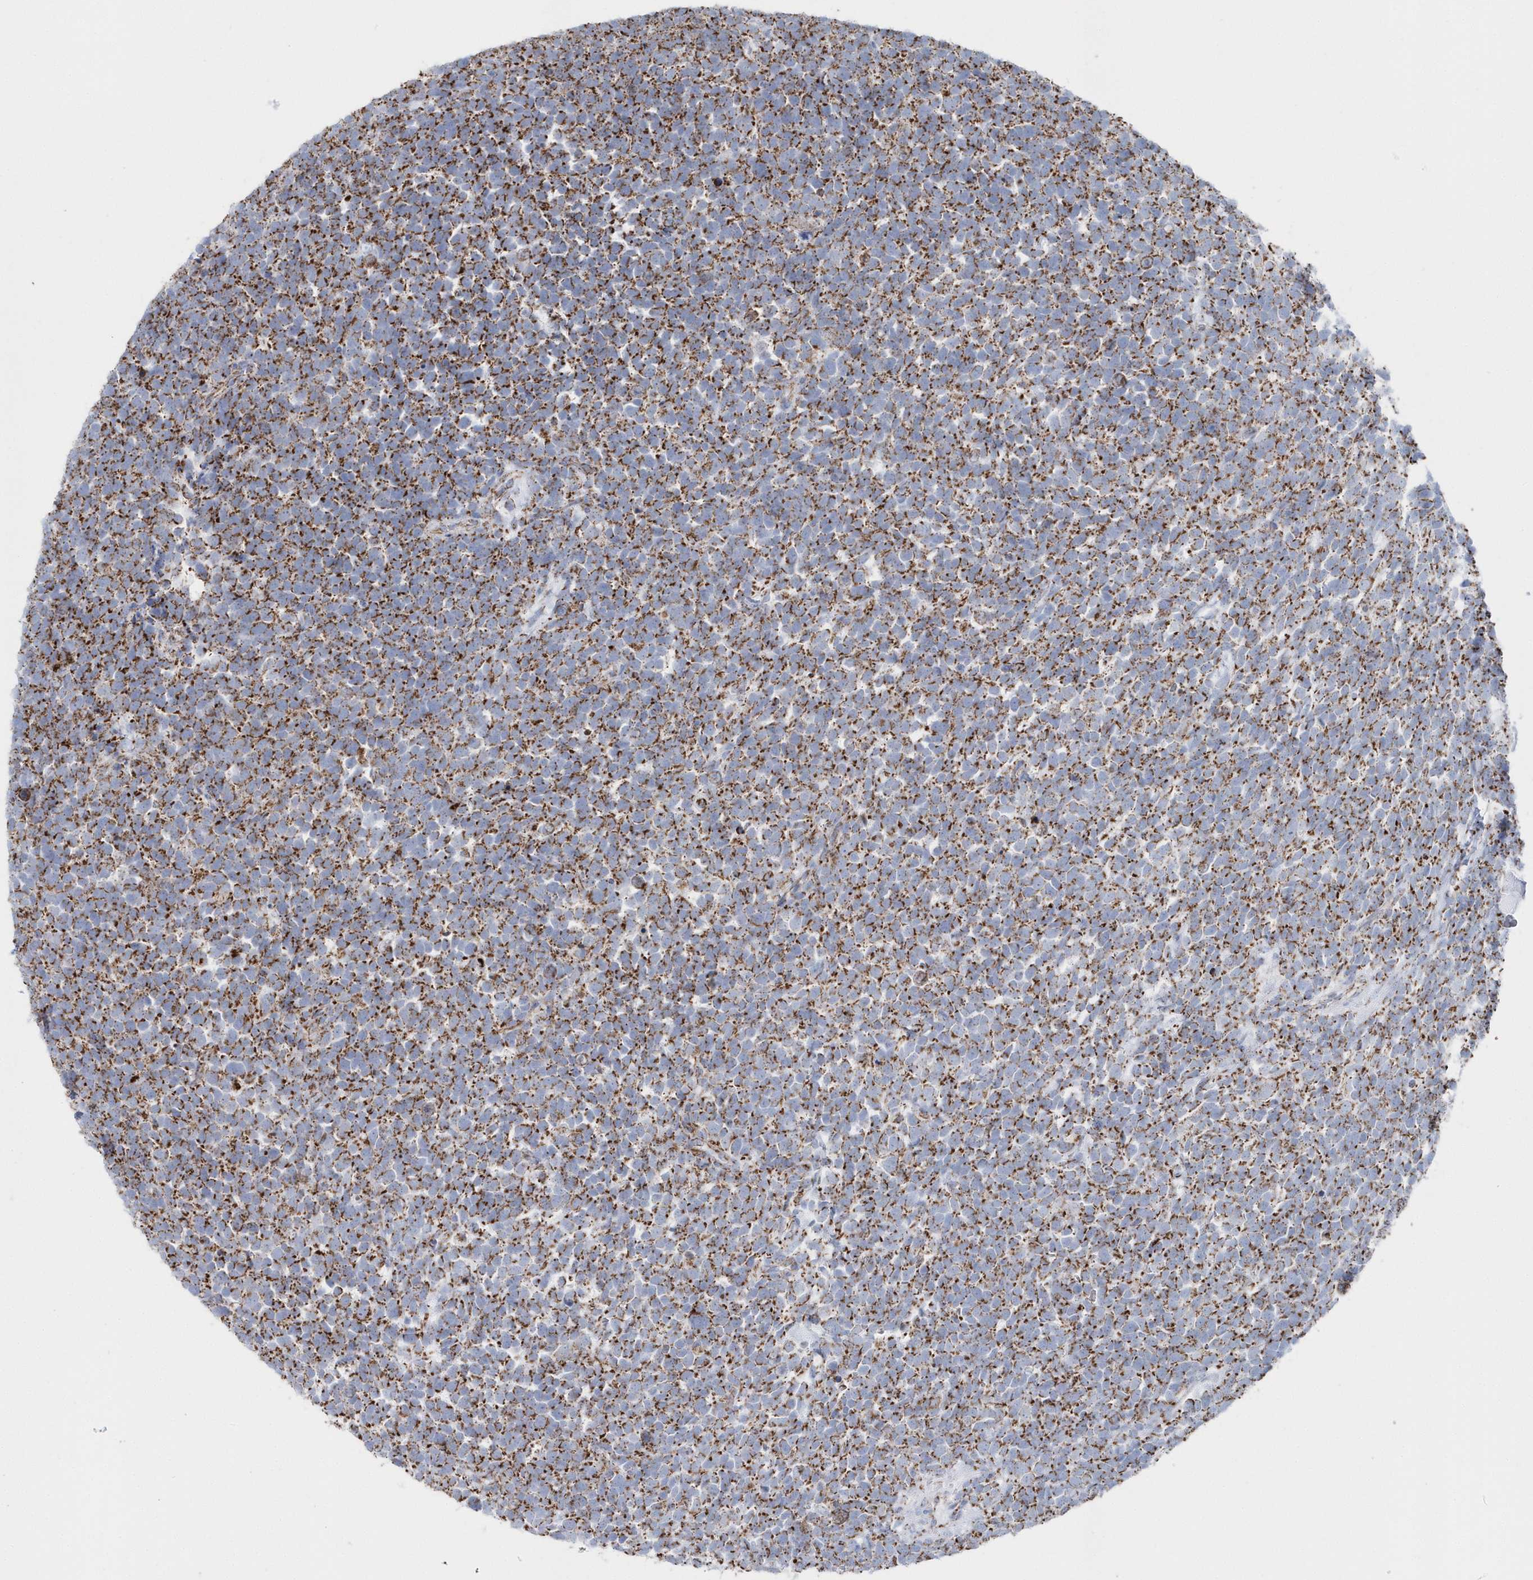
{"staining": {"intensity": "strong", "quantity": ">75%", "location": "cytoplasmic/membranous"}, "tissue": "urothelial cancer", "cell_type": "Tumor cells", "image_type": "cancer", "snomed": [{"axis": "morphology", "description": "Urothelial carcinoma, High grade"}, {"axis": "topography", "description": "Urinary bladder"}], "caption": "Human urothelial carcinoma (high-grade) stained for a protein (brown) reveals strong cytoplasmic/membranous positive positivity in about >75% of tumor cells.", "gene": "TMCO6", "patient": {"sex": "female", "age": 82}}